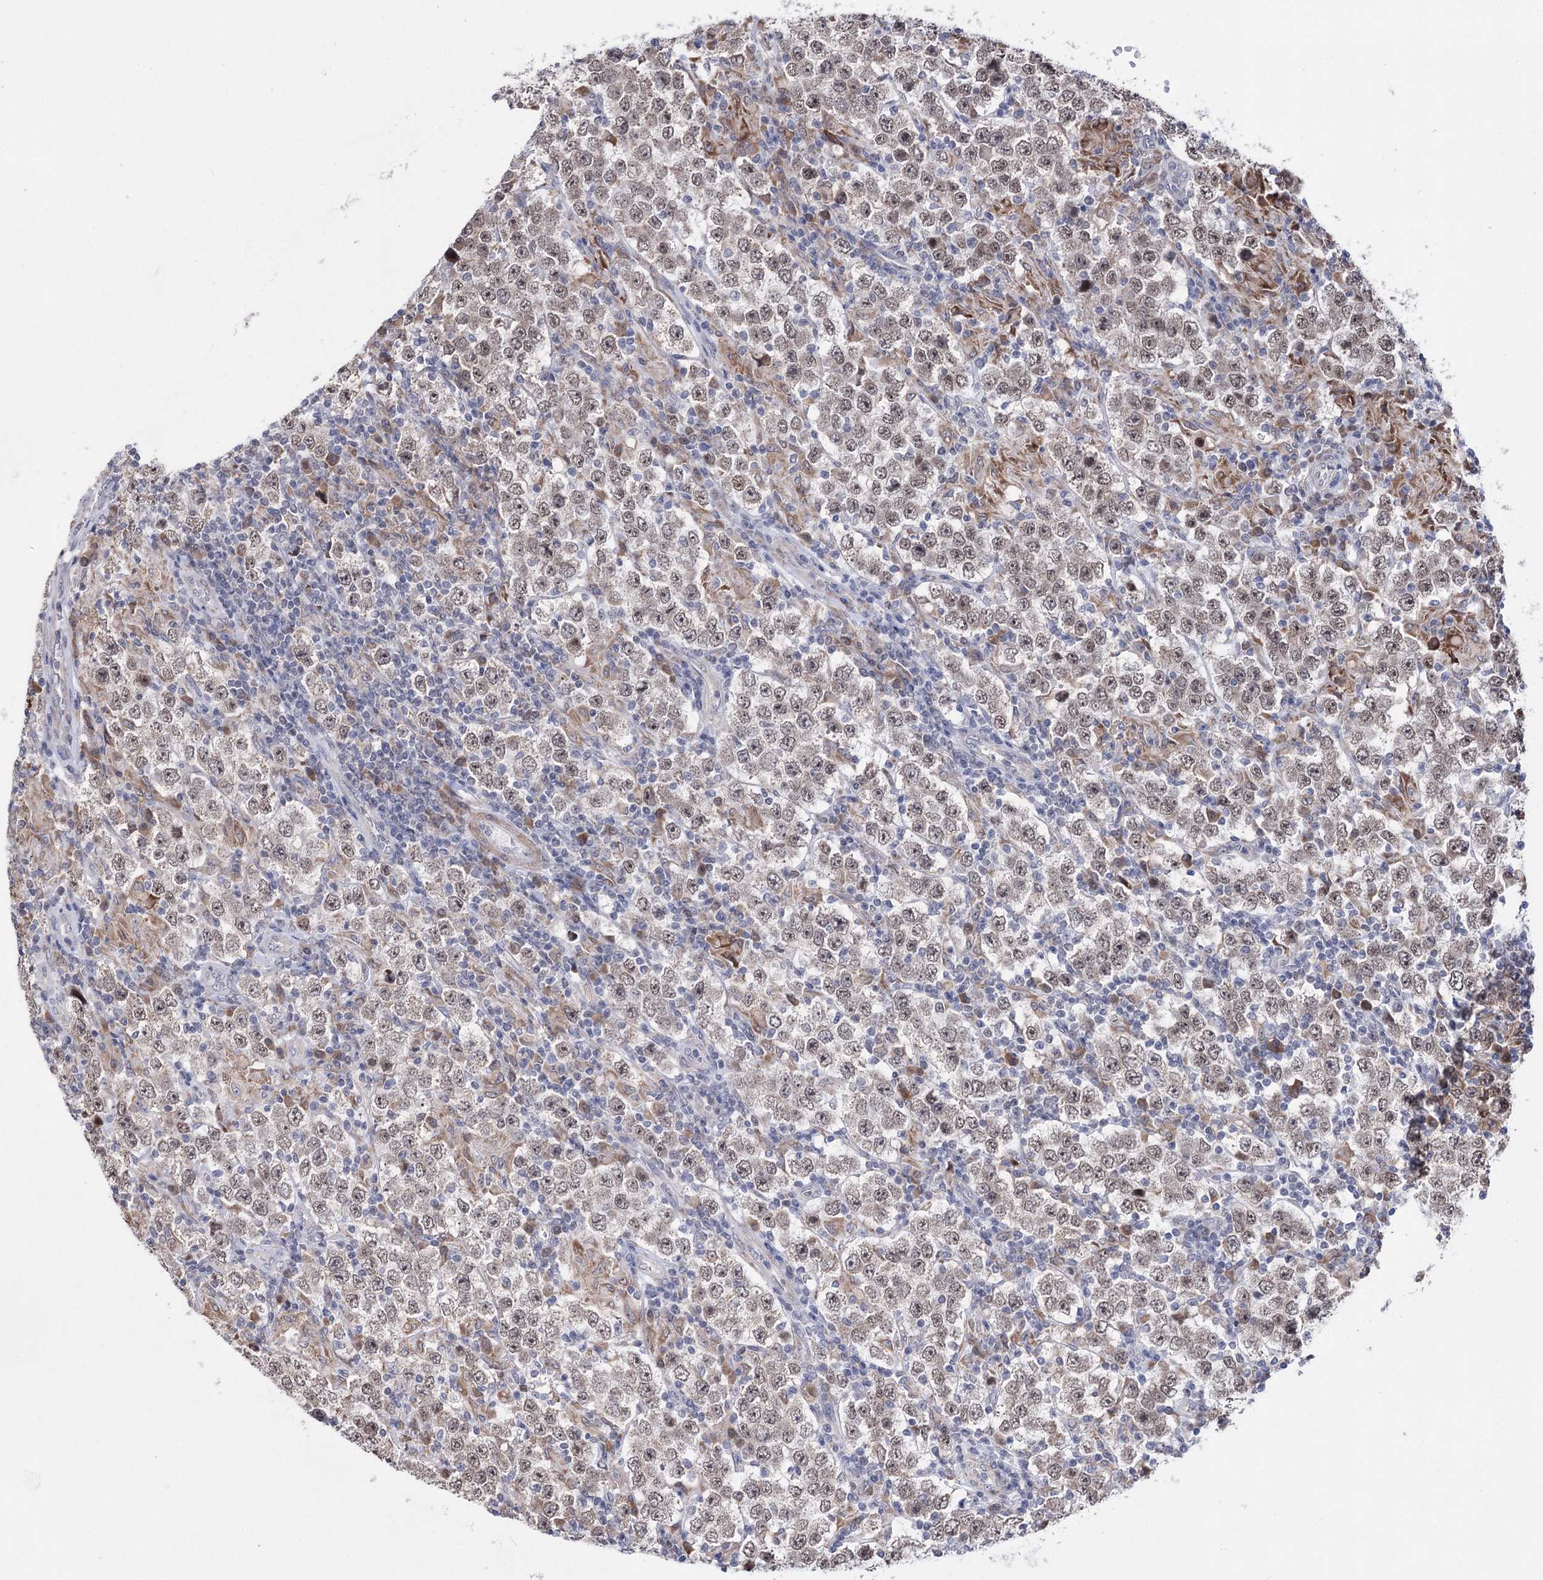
{"staining": {"intensity": "moderate", "quantity": ">75%", "location": "nuclear"}, "tissue": "testis cancer", "cell_type": "Tumor cells", "image_type": "cancer", "snomed": [{"axis": "morphology", "description": "Normal tissue, NOS"}, {"axis": "morphology", "description": "Urothelial carcinoma, High grade"}, {"axis": "morphology", "description": "Seminoma, NOS"}, {"axis": "morphology", "description": "Carcinoma, Embryonal, NOS"}, {"axis": "topography", "description": "Urinary bladder"}, {"axis": "topography", "description": "Testis"}], "caption": "The micrograph displays staining of seminoma (testis), revealing moderate nuclear protein positivity (brown color) within tumor cells. The staining is performed using DAB (3,3'-diaminobenzidine) brown chromogen to label protein expression. The nuclei are counter-stained blue using hematoxylin.", "gene": "PPRC1", "patient": {"sex": "male", "age": 41}}